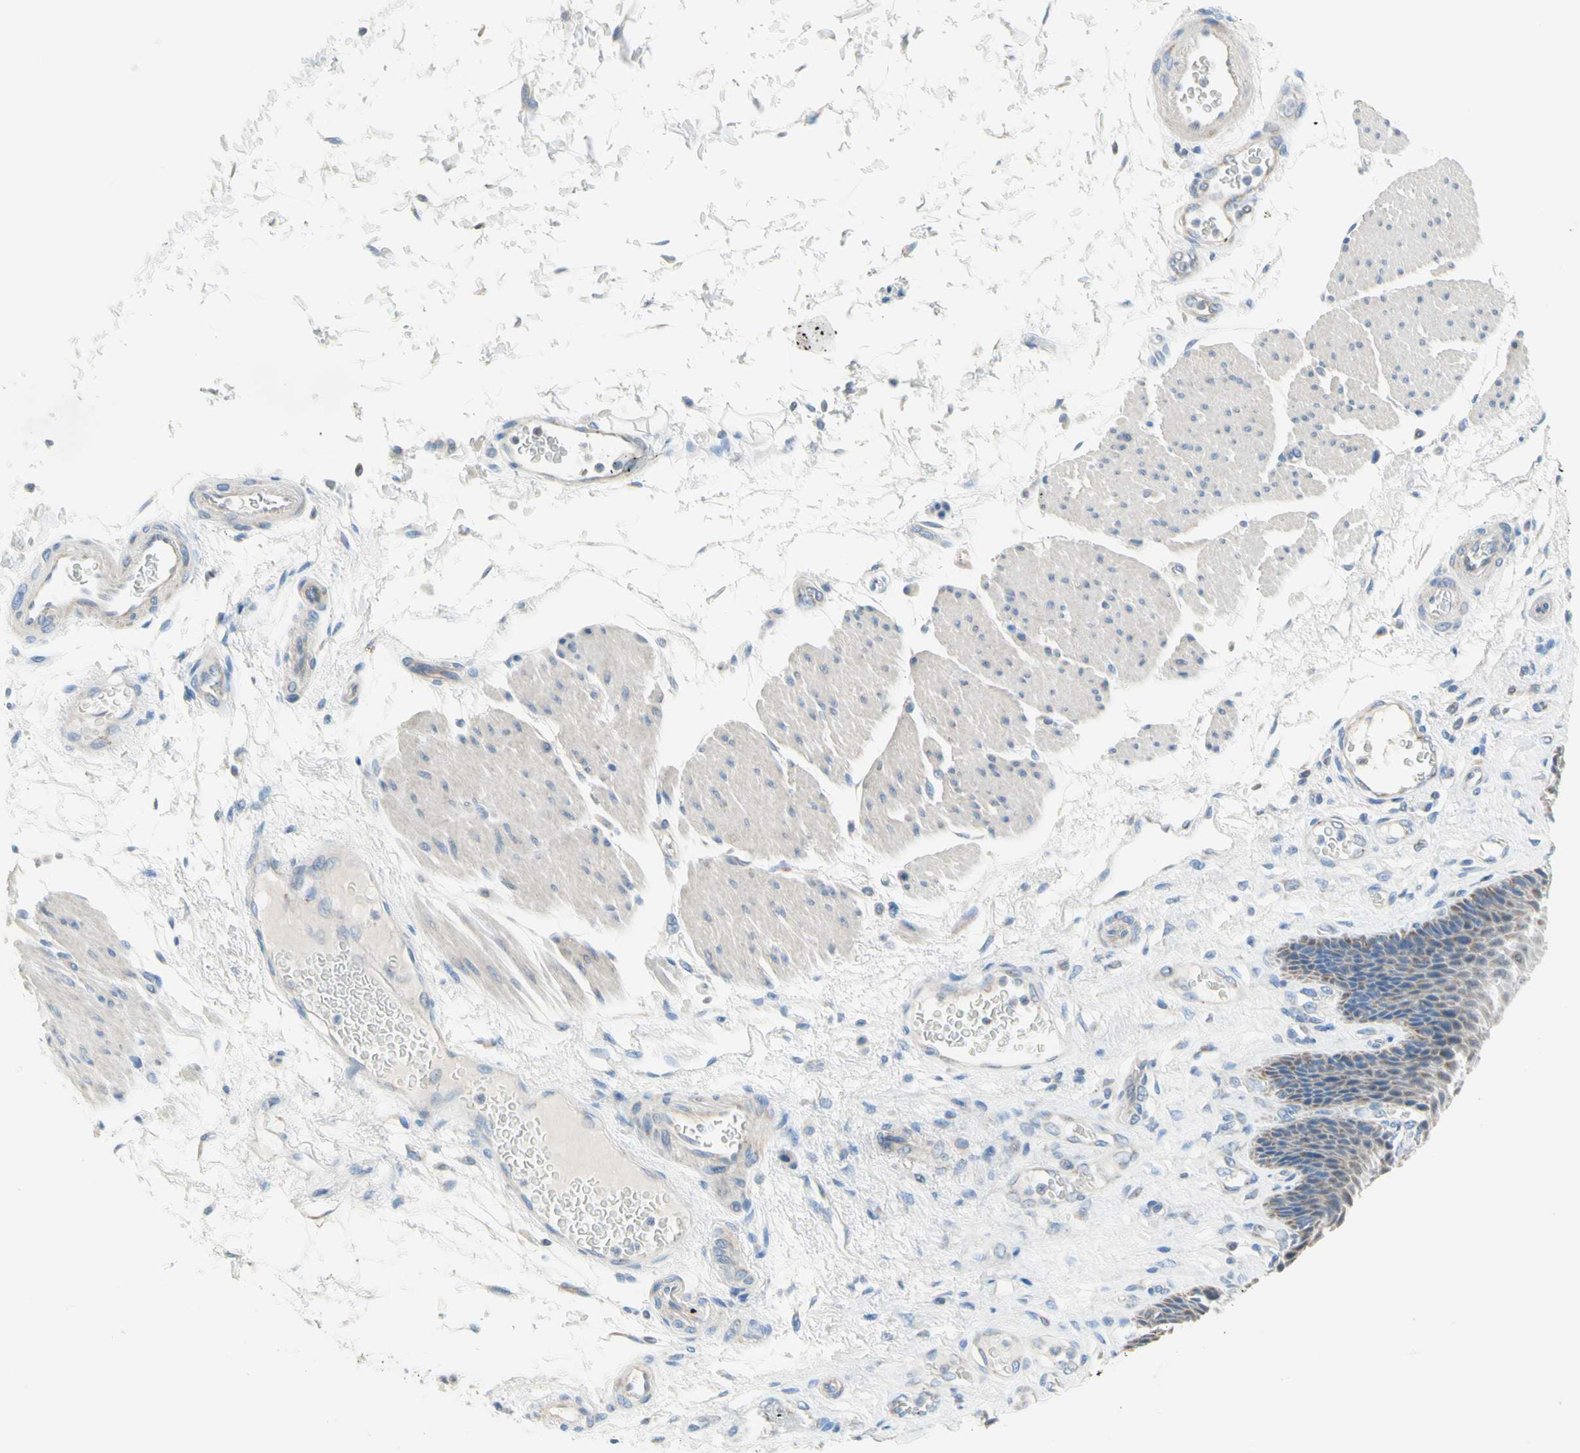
{"staining": {"intensity": "moderate", "quantity": "25%-75%", "location": "cytoplasmic/membranous"}, "tissue": "esophagus", "cell_type": "Squamous epithelial cells", "image_type": "normal", "snomed": [{"axis": "morphology", "description": "Normal tissue, NOS"}, {"axis": "topography", "description": "Esophagus"}], "caption": "Esophagus stained for a protein reveals moderate cytoplasmic/membranous positivity in squamous epithelial cells.", "gene": "MFF", "patient": {"sex": "female", "age": 72}}